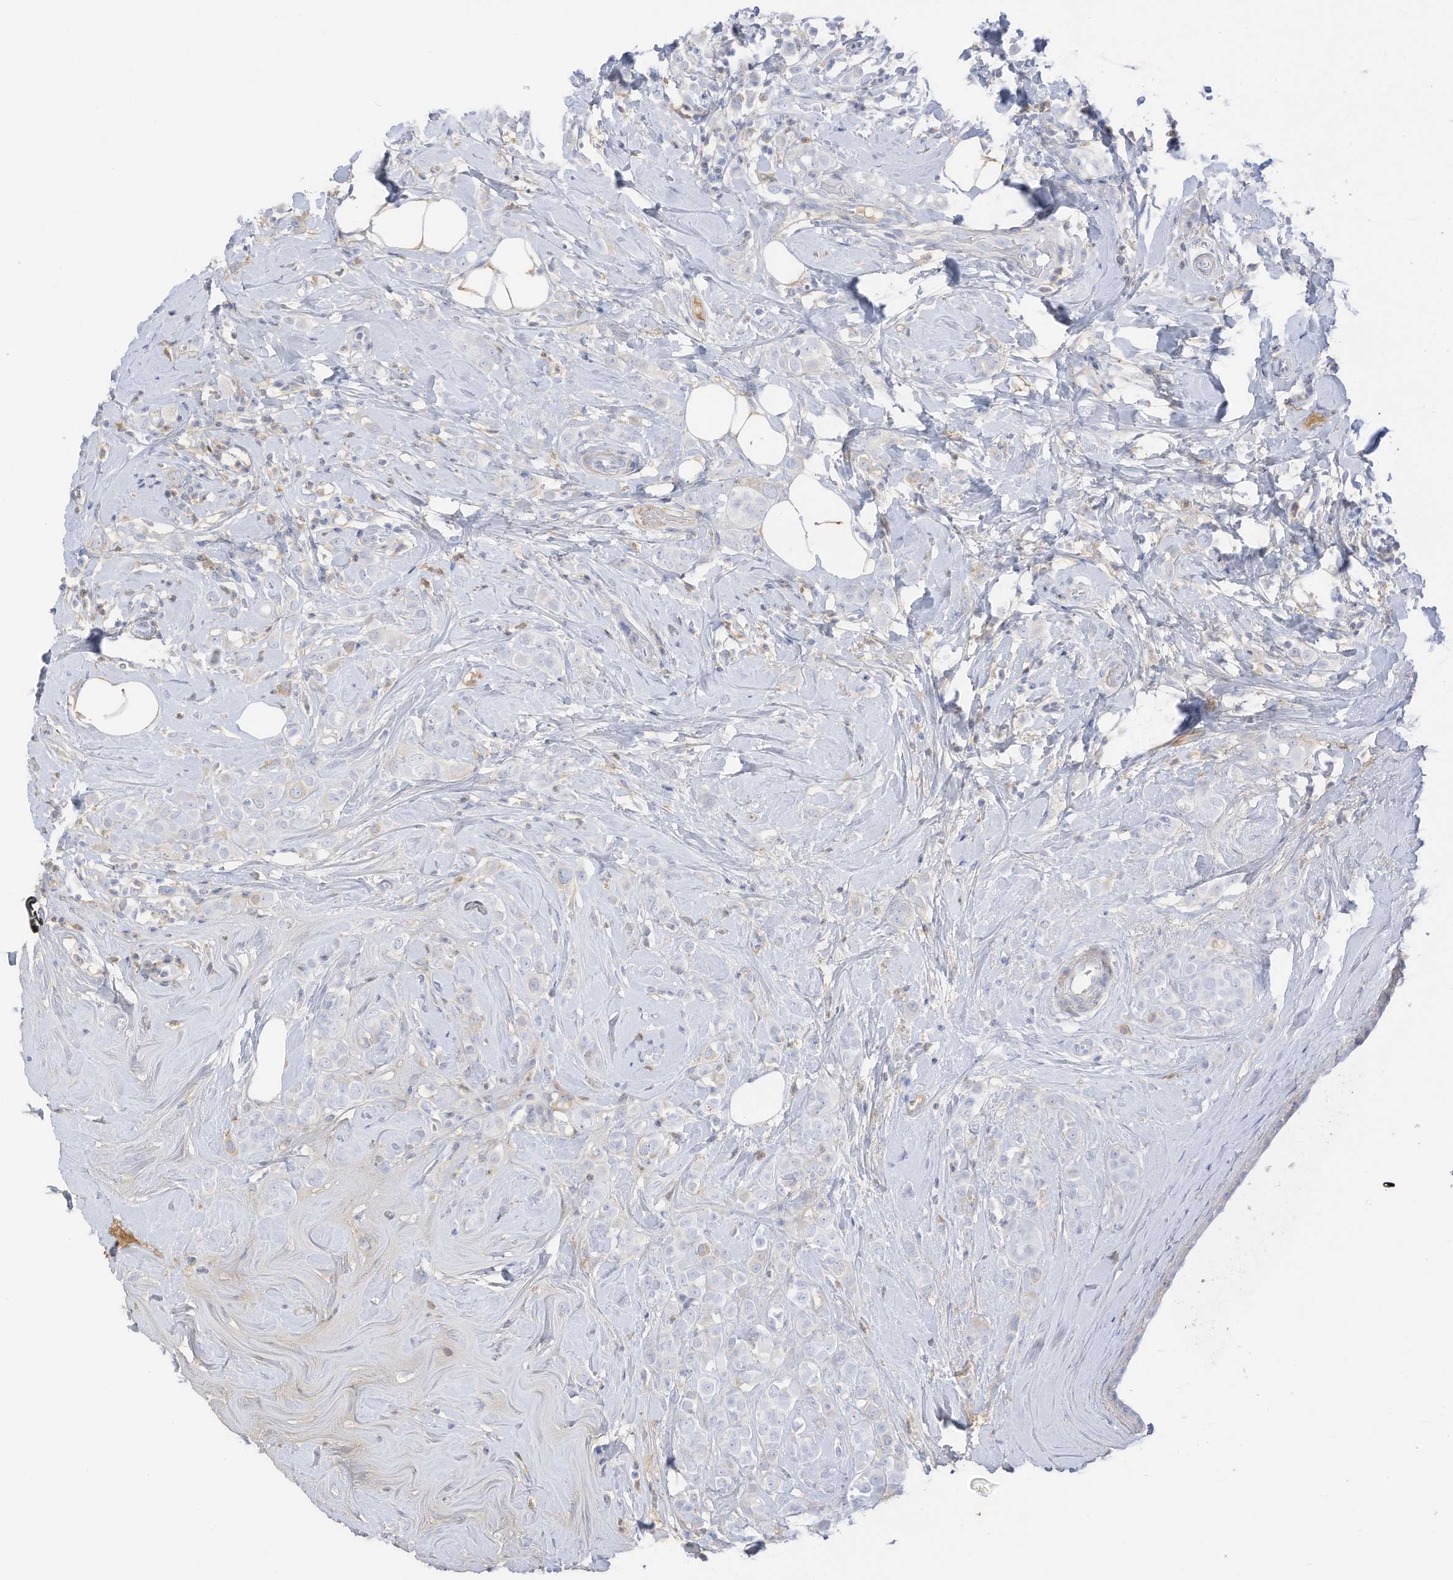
{"staining": {"intensity": "negative", "quantity": "none", "location": "none"}, "tissue": "breast cancer", "cell_type": "Tumor cells", "image_type": "cancer", "snomed": [{"axis": "morphology", "description": "Lobular carcinoma"}, {"axis": "topography", "description": "Breast"}], "caption": "Breast cancer stained for a protein using immunohistochemistry exhibits no staining tumor cells.", "gene": "HSD17B13", "patient": {"sex": "female", "age": 47}}